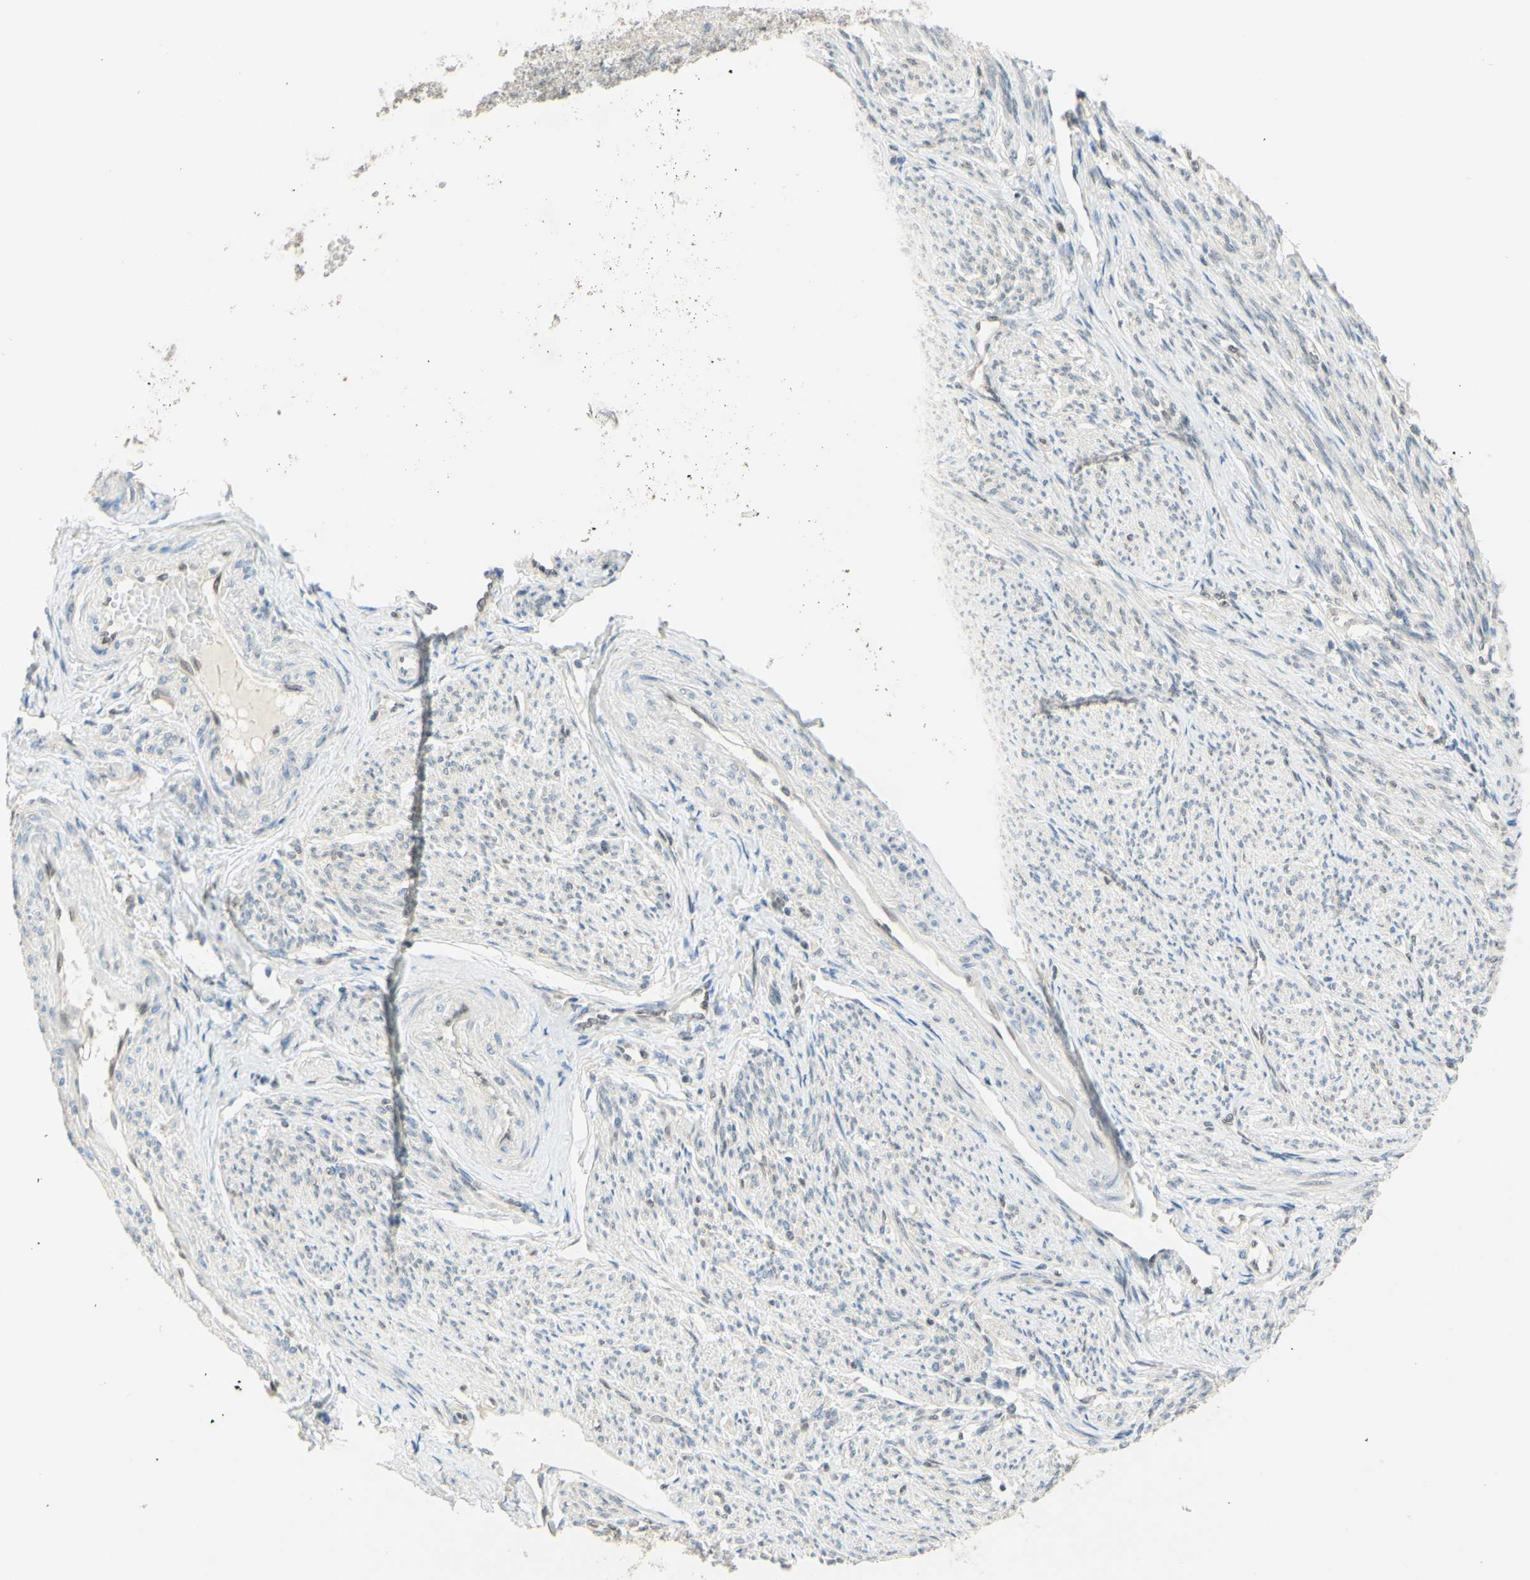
{"staining": {"intensity": "weak", "quantity": "<25%", "location": "nuclear"}, "tissue": "smooth muscle", "cell_type": "Smooth muscle cells", "image_type": "normal", "snomed": [{"axis": "morphology", "description": "Normal tissue, NOS"}, {"axis": "topography", "description": "Smooth muscle"}], "caption": "High power microscopy image of an IHC photomicrograph of benign smooth muscle, revealing no significant expression in smooth muscle cells.", "gene": "POLB", "patient": {"sex": "female", "age": 65}}